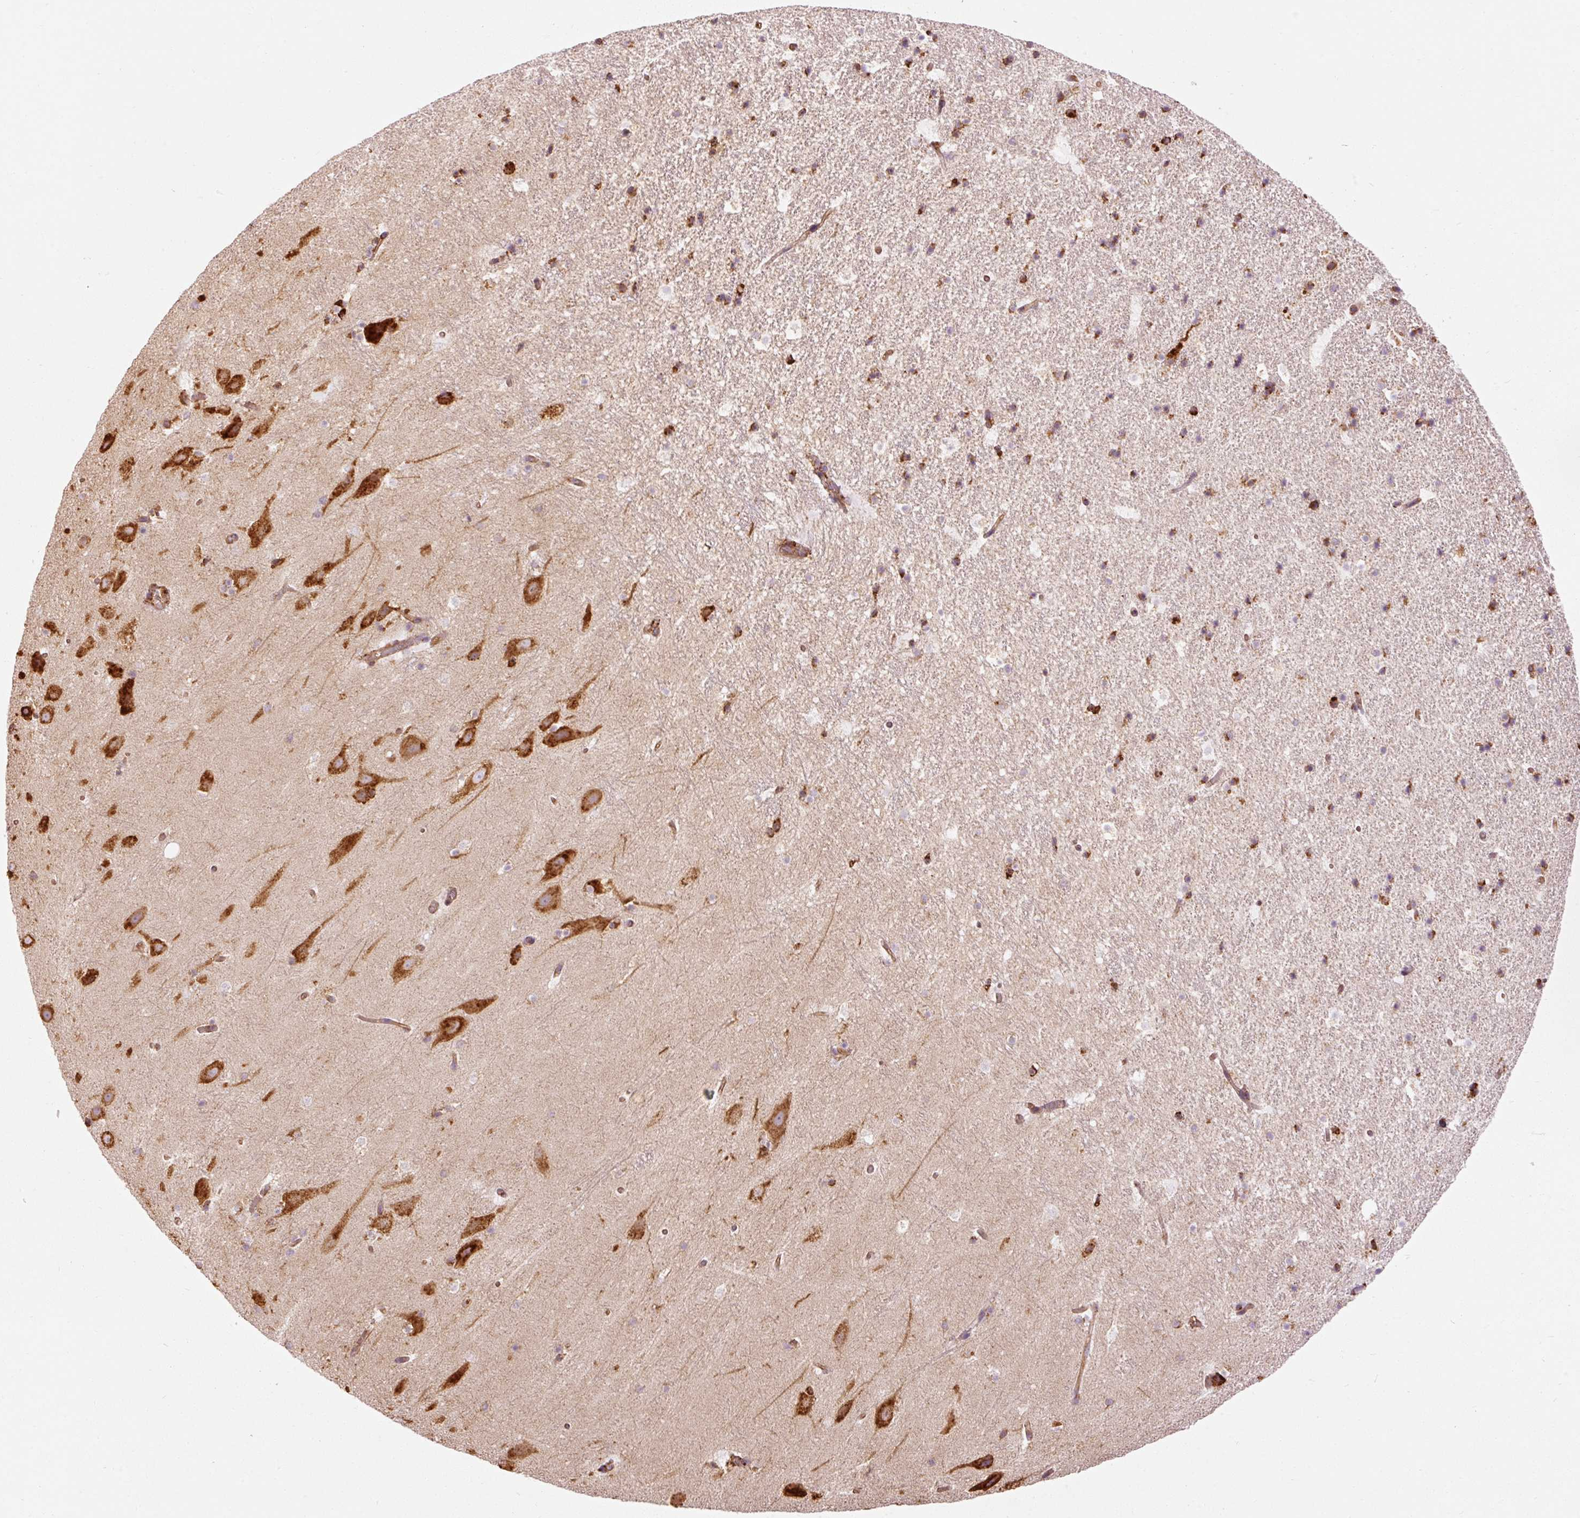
{"staining": {"intensity": "strong", "quantity": "25%-75%", "location": "cytoplasmic/membranous"}, "tissue": "hippocampus", "cell_type": "Glial cells", "image_type": "normal", "snomed": [{"axis": "morphology", "description": "Normal tissue, NOS"}, {"axis": "topography", "description": "Hippocampus"}], "caption": "Immunohistochemistry (IHC) staining of normal hippocampus, which reveals high levels of strong cytoplasmic/membranous positivity in approximately 25%-75% of glial cells indicating strong cytoplasmic/membranous protein positivity. The staining was performed using DAB (3,3'-diaminobenzidine) (brown) for protein detection and nuclei were counterstained in hematoxylin (blue).", "gene": "ENSG00000256500", "patient": {"sex": "male", "age": 37}}